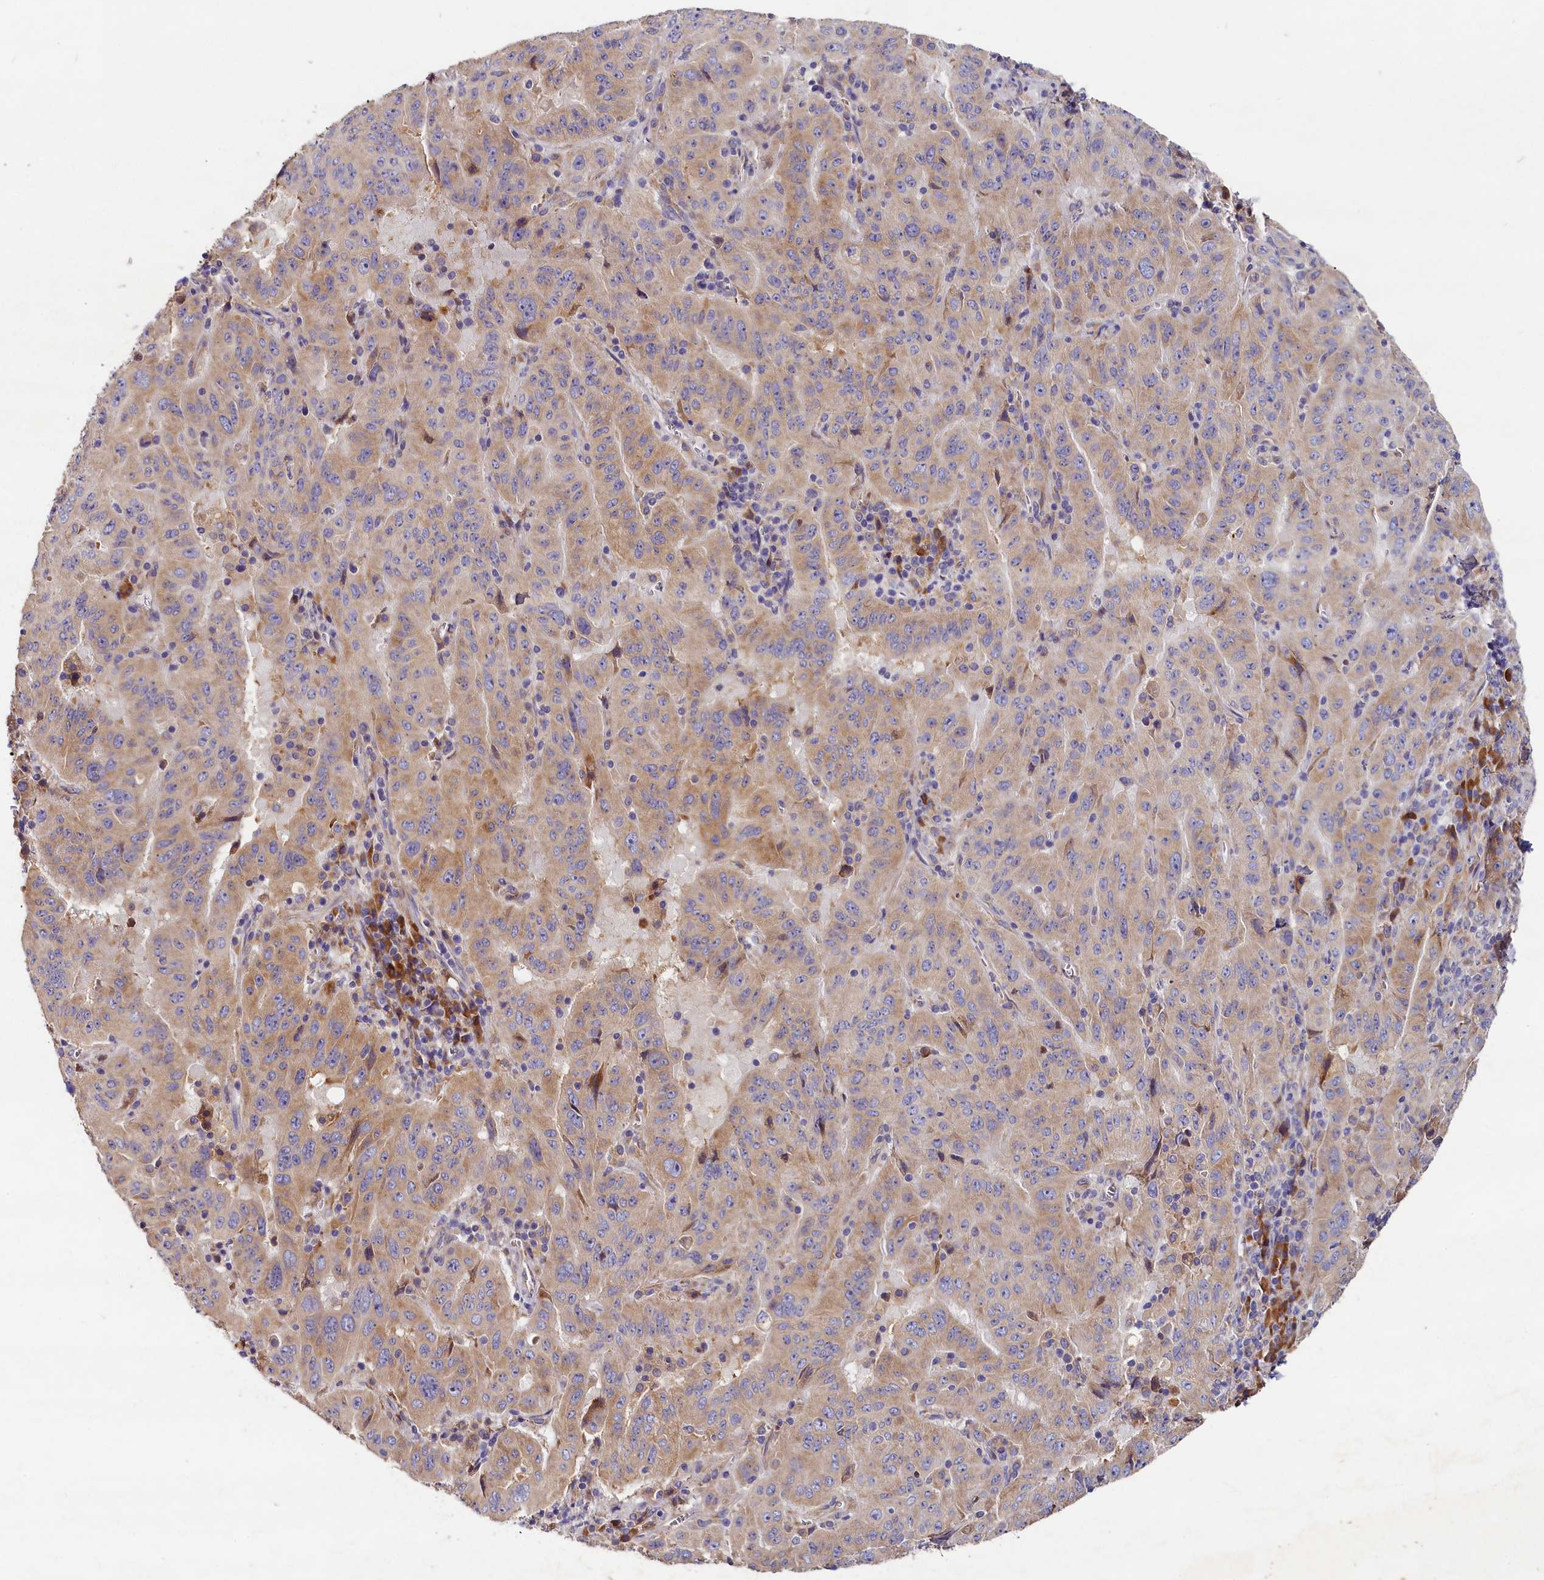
{"staining": {"intensity": "moderate", "quantity": "25%-75%", "location": "cytoplasmic/membranous"}, "tissue": "pancreatic cancer", "cell_type": "Tumor cells", "image_type": "cancer", "snomed": [{"axis": "morphology", "description": "Adenocarcinoma, NOS"}, {"axis": "topography", "description": "Pancreas"}], "caption": "An image of human pancreatic cancer (adenocarcinoma) stained for a protein reveals moderate cytoplasmic/membranous brown staining in tumor cells. (DAB (3,3'-diaminobenzidine) = brown stain, brightfield microscopy at high magnification).", "gene": "ST7L", "patient": {"sex": "male", "age": 63}}